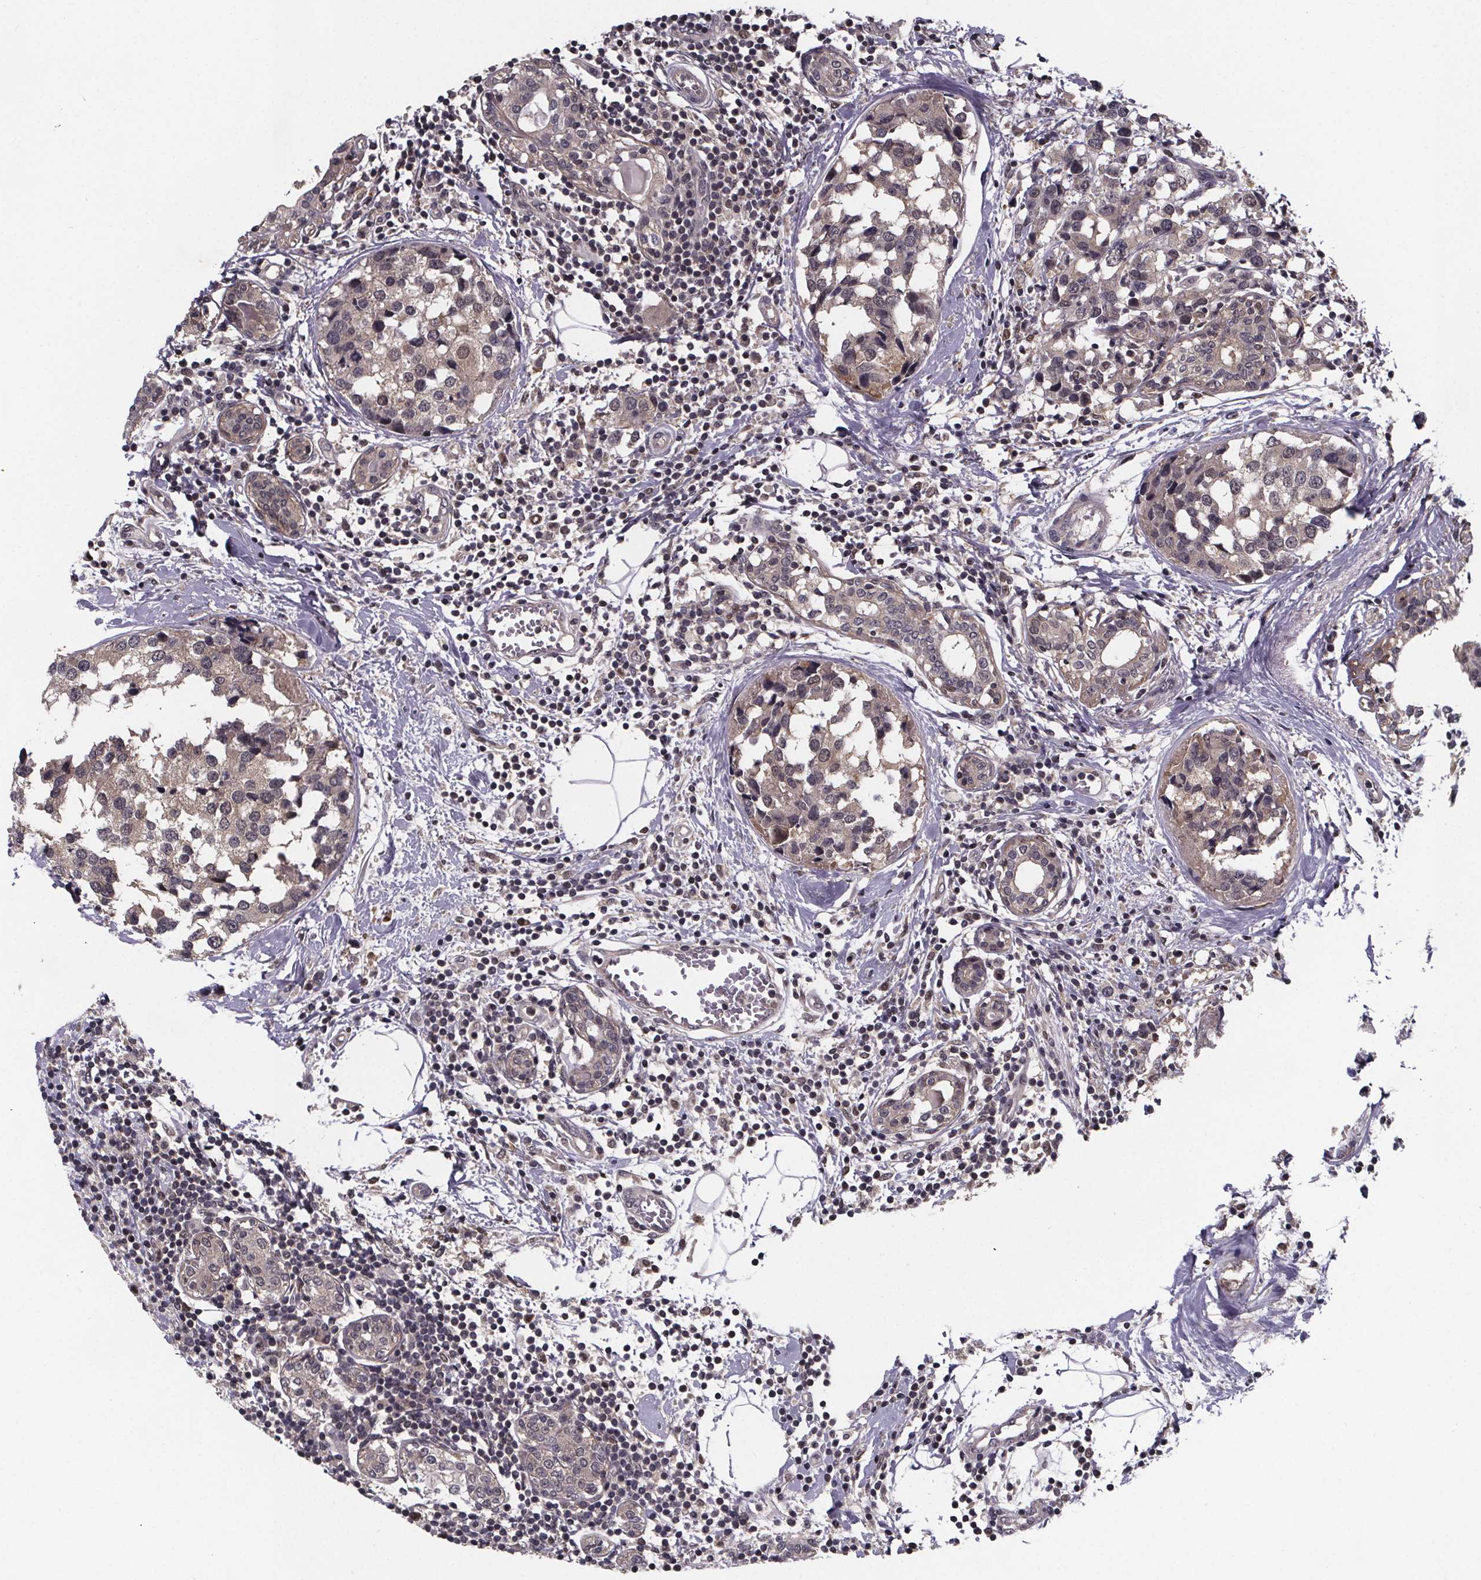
{"staining": {"intensity": "weak", "quantity": ">75%", "location": "cytoplasmic/membranous"}, "tissue": "breast cancer", "cell_type": "Tumor cells", "image_type": "cancer", "snomed": [{"axis": "morphology", "description": "Lobular carcinoma"}, {"axis": "topography", "description": "Breast"}], "caption": "Immunohistochemical staining of human breast cancer (lobular carcinoma) reveals low levels of weak cytoplasmic/membranous protein expression in about >75% of tumor cells.", "gene": "FN3KRP", "patient": {"sex": "female", "age": 59}}